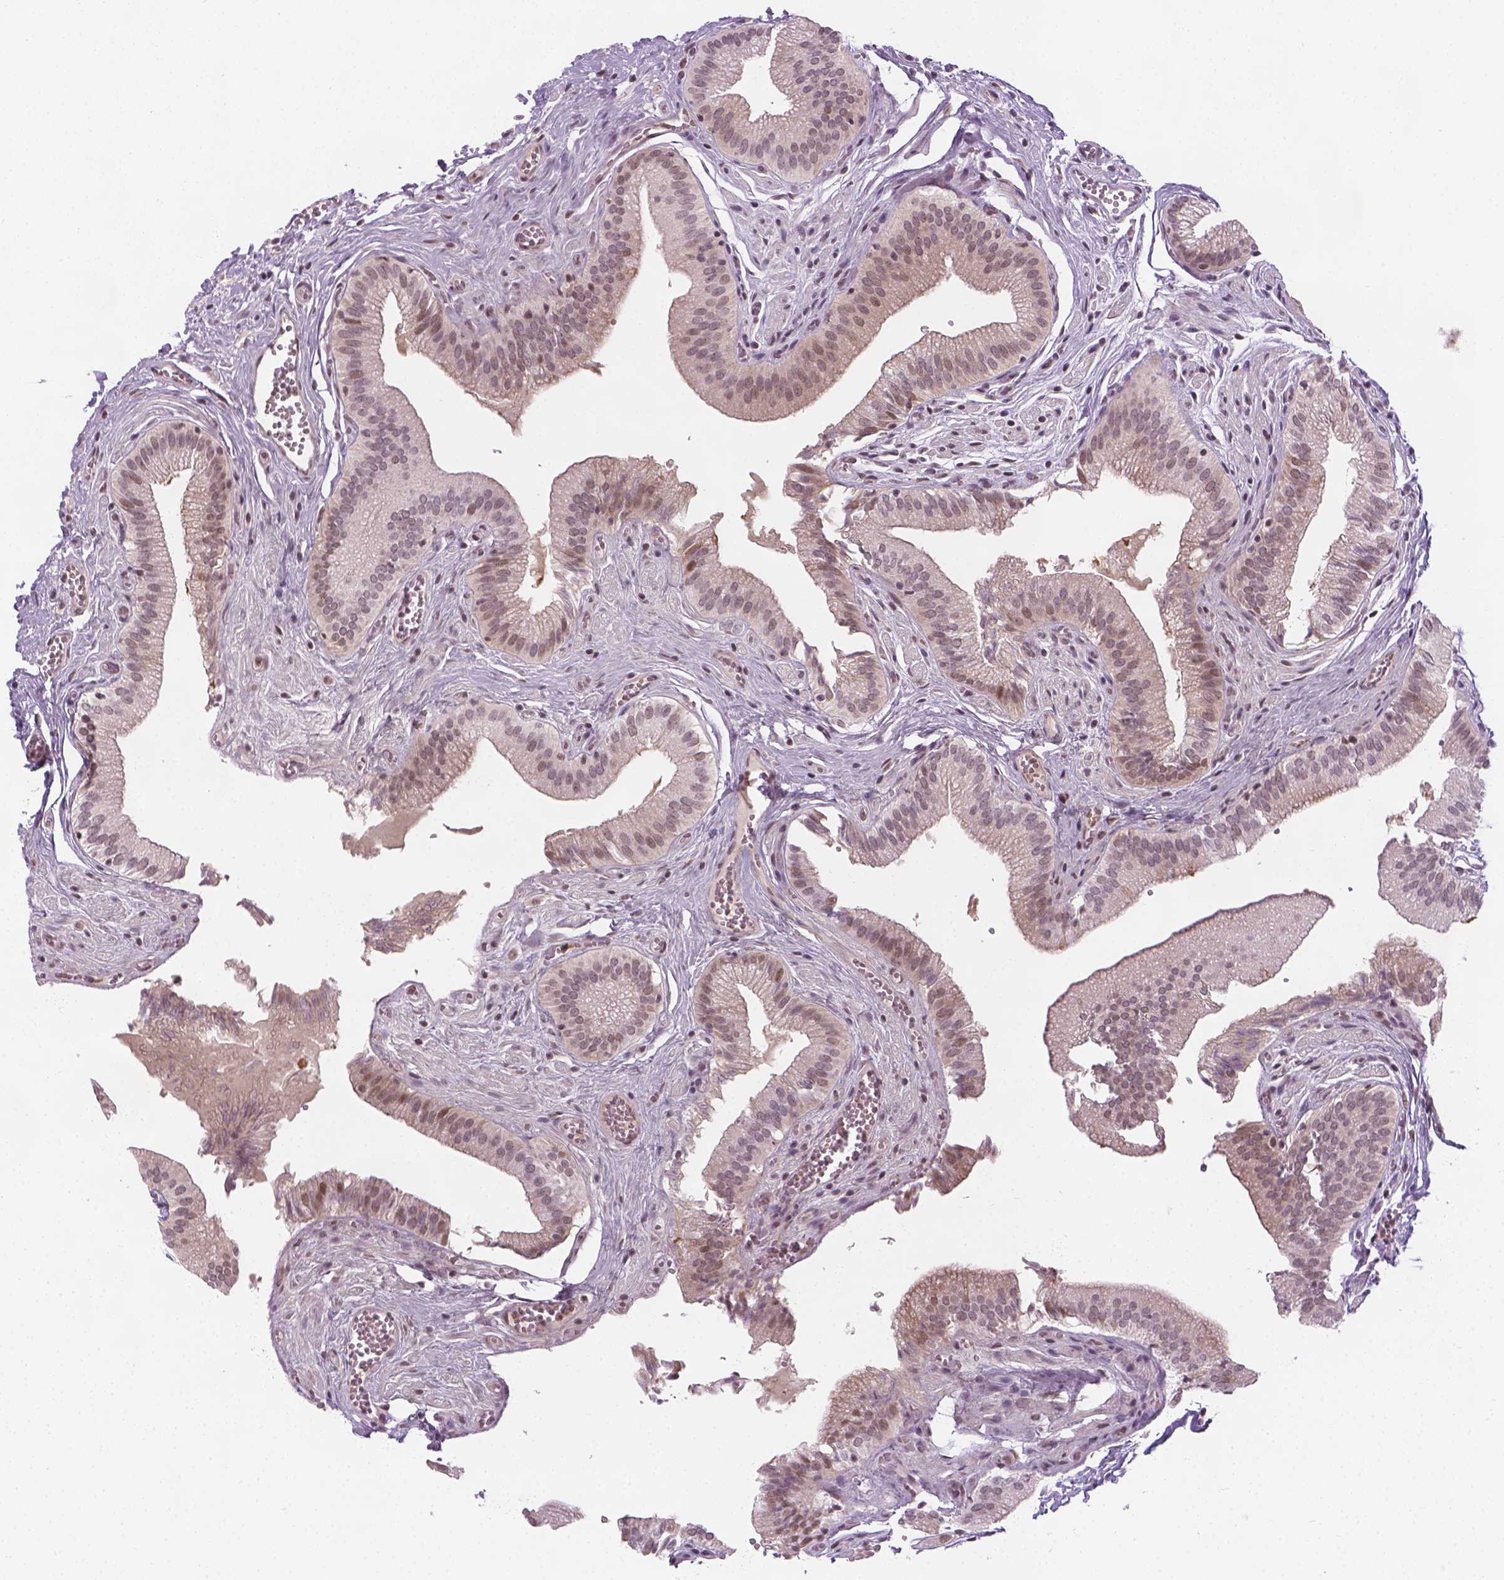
{"staining": {"intensity": "weak", "quantity": "25%-75%", "location": "cytoplasmic/membranous,nuclear"}, "tissue": "gallbladder", "cell_type": "Glandular cells", "image_type": "normal", "snomed": [{"axis": "morphology", "description": "Normal tissue, NOS"}, {"axis": "topography", "description": "Gallbladder"}, {"axis": "topography", "description": "Peripheral nerve tissue"}], "caption": "High-power microscopy captured an immunohistochemistry micrograph of unremarkable gallbladder, revealing weak cytoplasmic/membranous,nuclear positivity in approximately 25%-75% of glandular cells. (Brightfield microscopy of DAB IHC at high magnification).", "gene": "CDKN1C", "patient": {"sex": "male", "age": 17}}